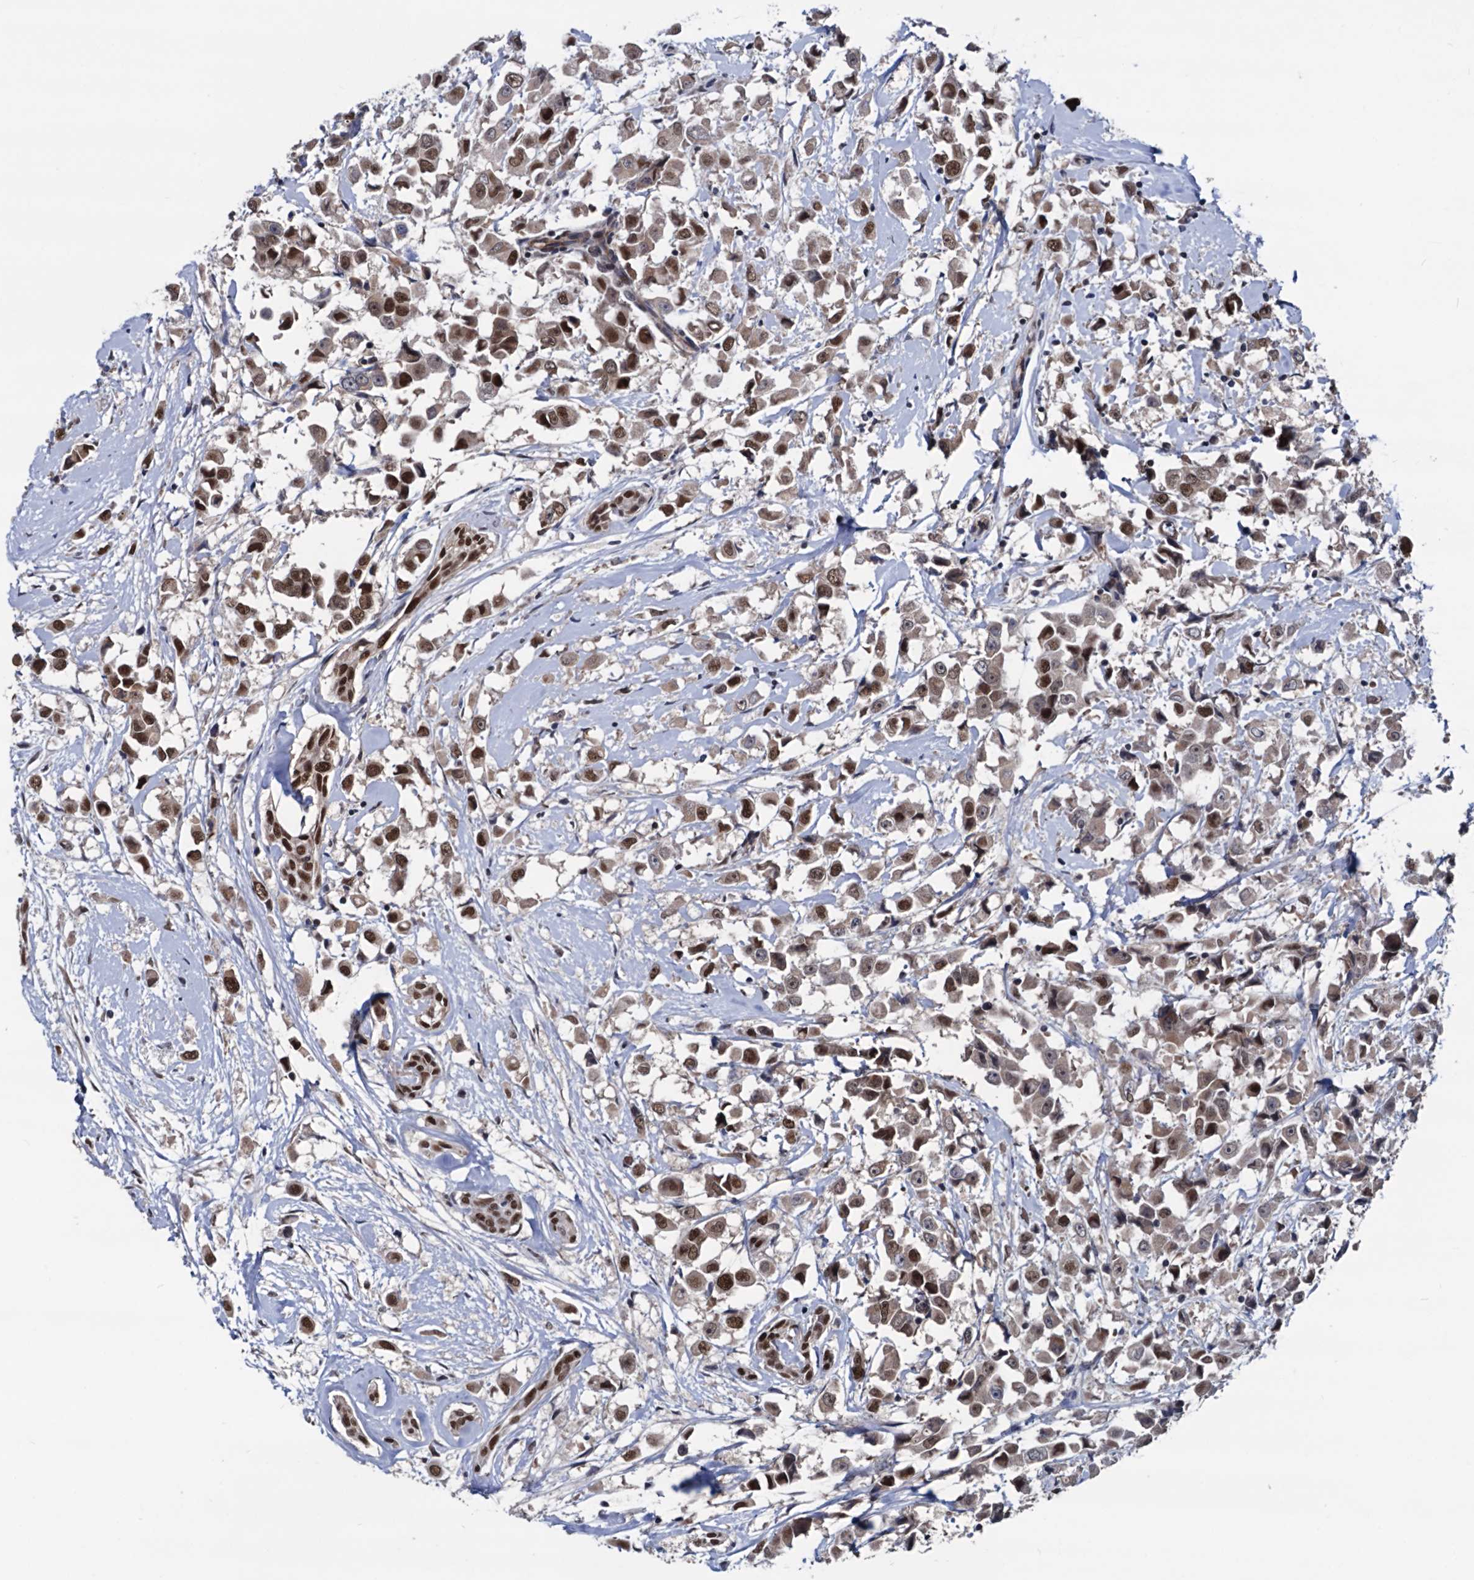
{"staining": {"intensity": "strong", "quantity": ">75%", "location": "nuclear"}, "tissue": "breast cancer", "cell_type": "Tumor cells", "image_type": "cancer", "snomed": [{"axis": "morphology", "description": "Duct carcinoma"}, {"axis": "topography", "description": "Breast"}], "caption": "Protein positivity by IHC displays strong nuclear staining in approximately >75% of tumor cells in breast cancer.", "gene": "GALNT11", "patient": {"sex": "female", "age": 61}}